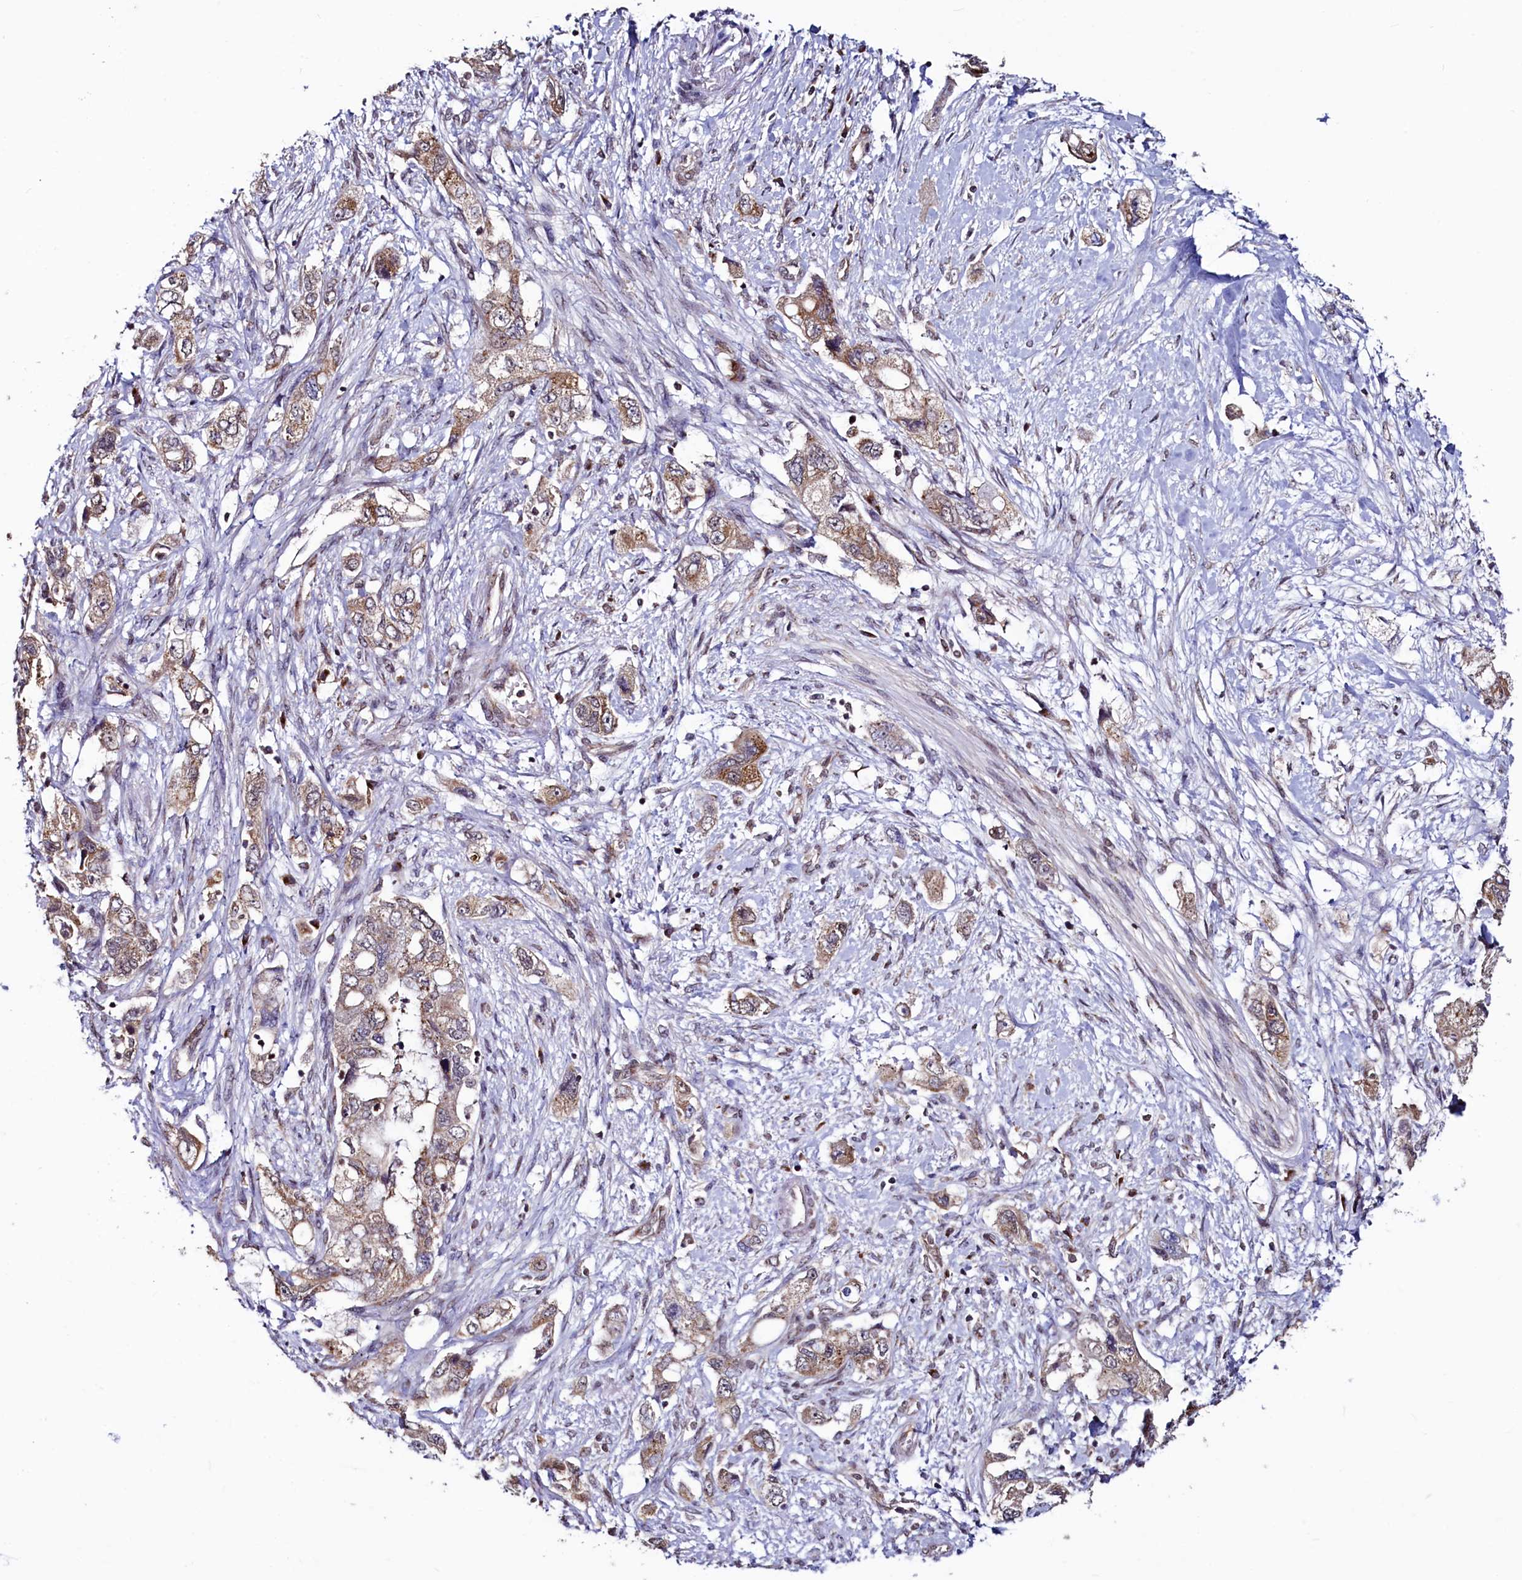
{"staining": {"intensity": "weak", "quantity": ">75%", "location": "cytoplasmic/membranous"}, "tissue": "pancreatic cancer", "cell_type": "Tumor cells", "image_type": "cancer", "snomed": [{"axis": "morphology", "description": "Adenocarcinoma, NOS"}, {"axis": "topography", "description": "Pancreas"}], "caption": "A low amount of weak cytoplasmic/membranous expression is appreciated in approximately >75% of tumor cells in pancreatic cancer tissue.", "gene": "SEC24C", "patient": {"sex": "female", "age": 73}}